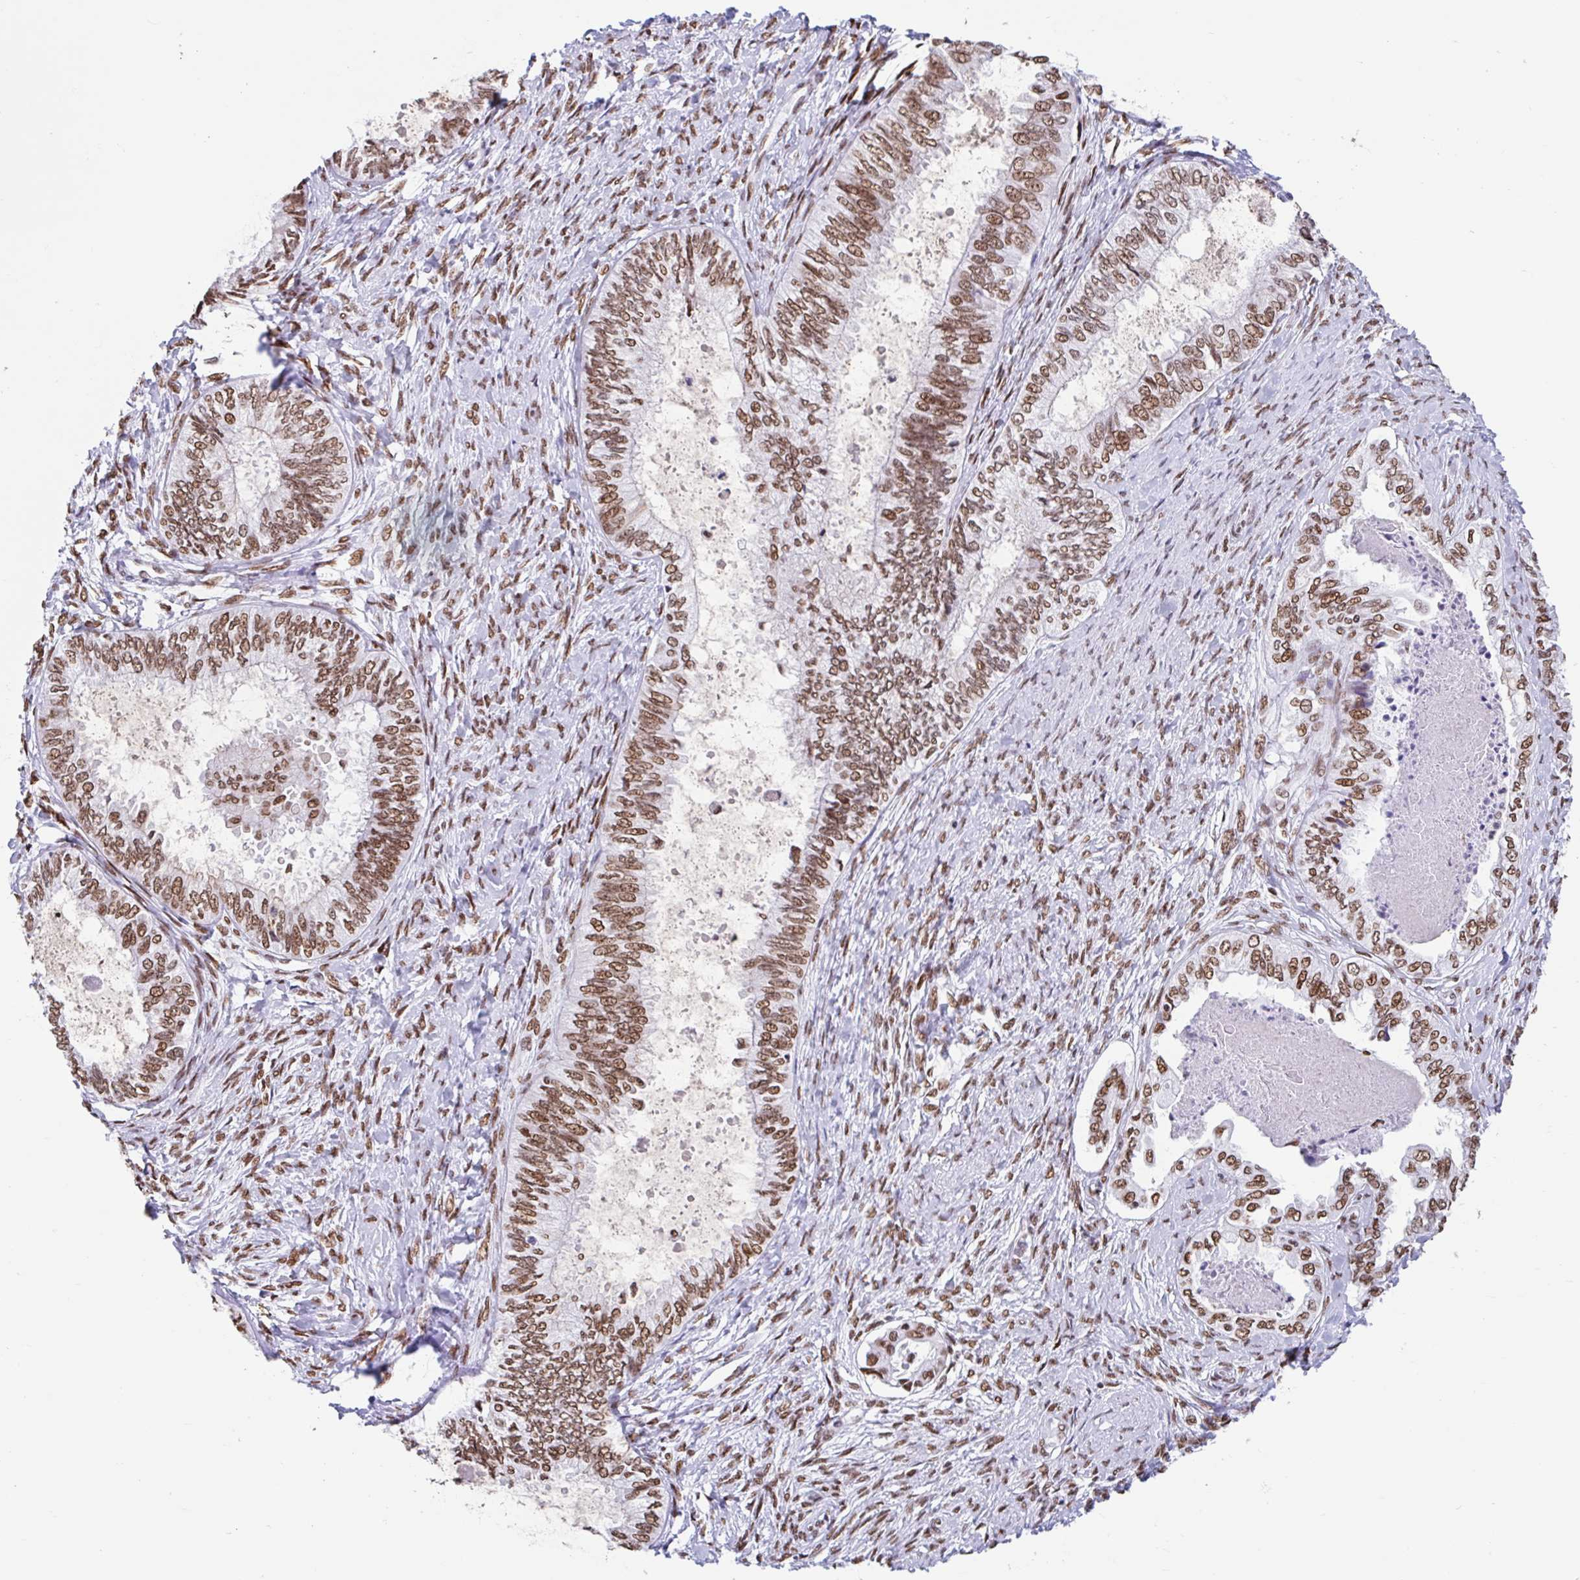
{"staining": {"intensity": "moderate", "quantity": ">75%", "location": "nuclear"}, "tissue": "ovarian cancer", "cell_type": "Tumor cells", "image_type": "cancer", "snomed": [{"axis": "morphology", "description": "Carcinoma, endometroid"}, {"axis": "topography", "description": "Ovary"}], "caption": "Immunohistochemistry (DAB) staining of human ovarian endometroid carcinoma reveals moderate nuclear protein expression in about >75% of tumor cells.", "gene": "KHDRBS1", "patient": {"sex": "female", "age": 70}}